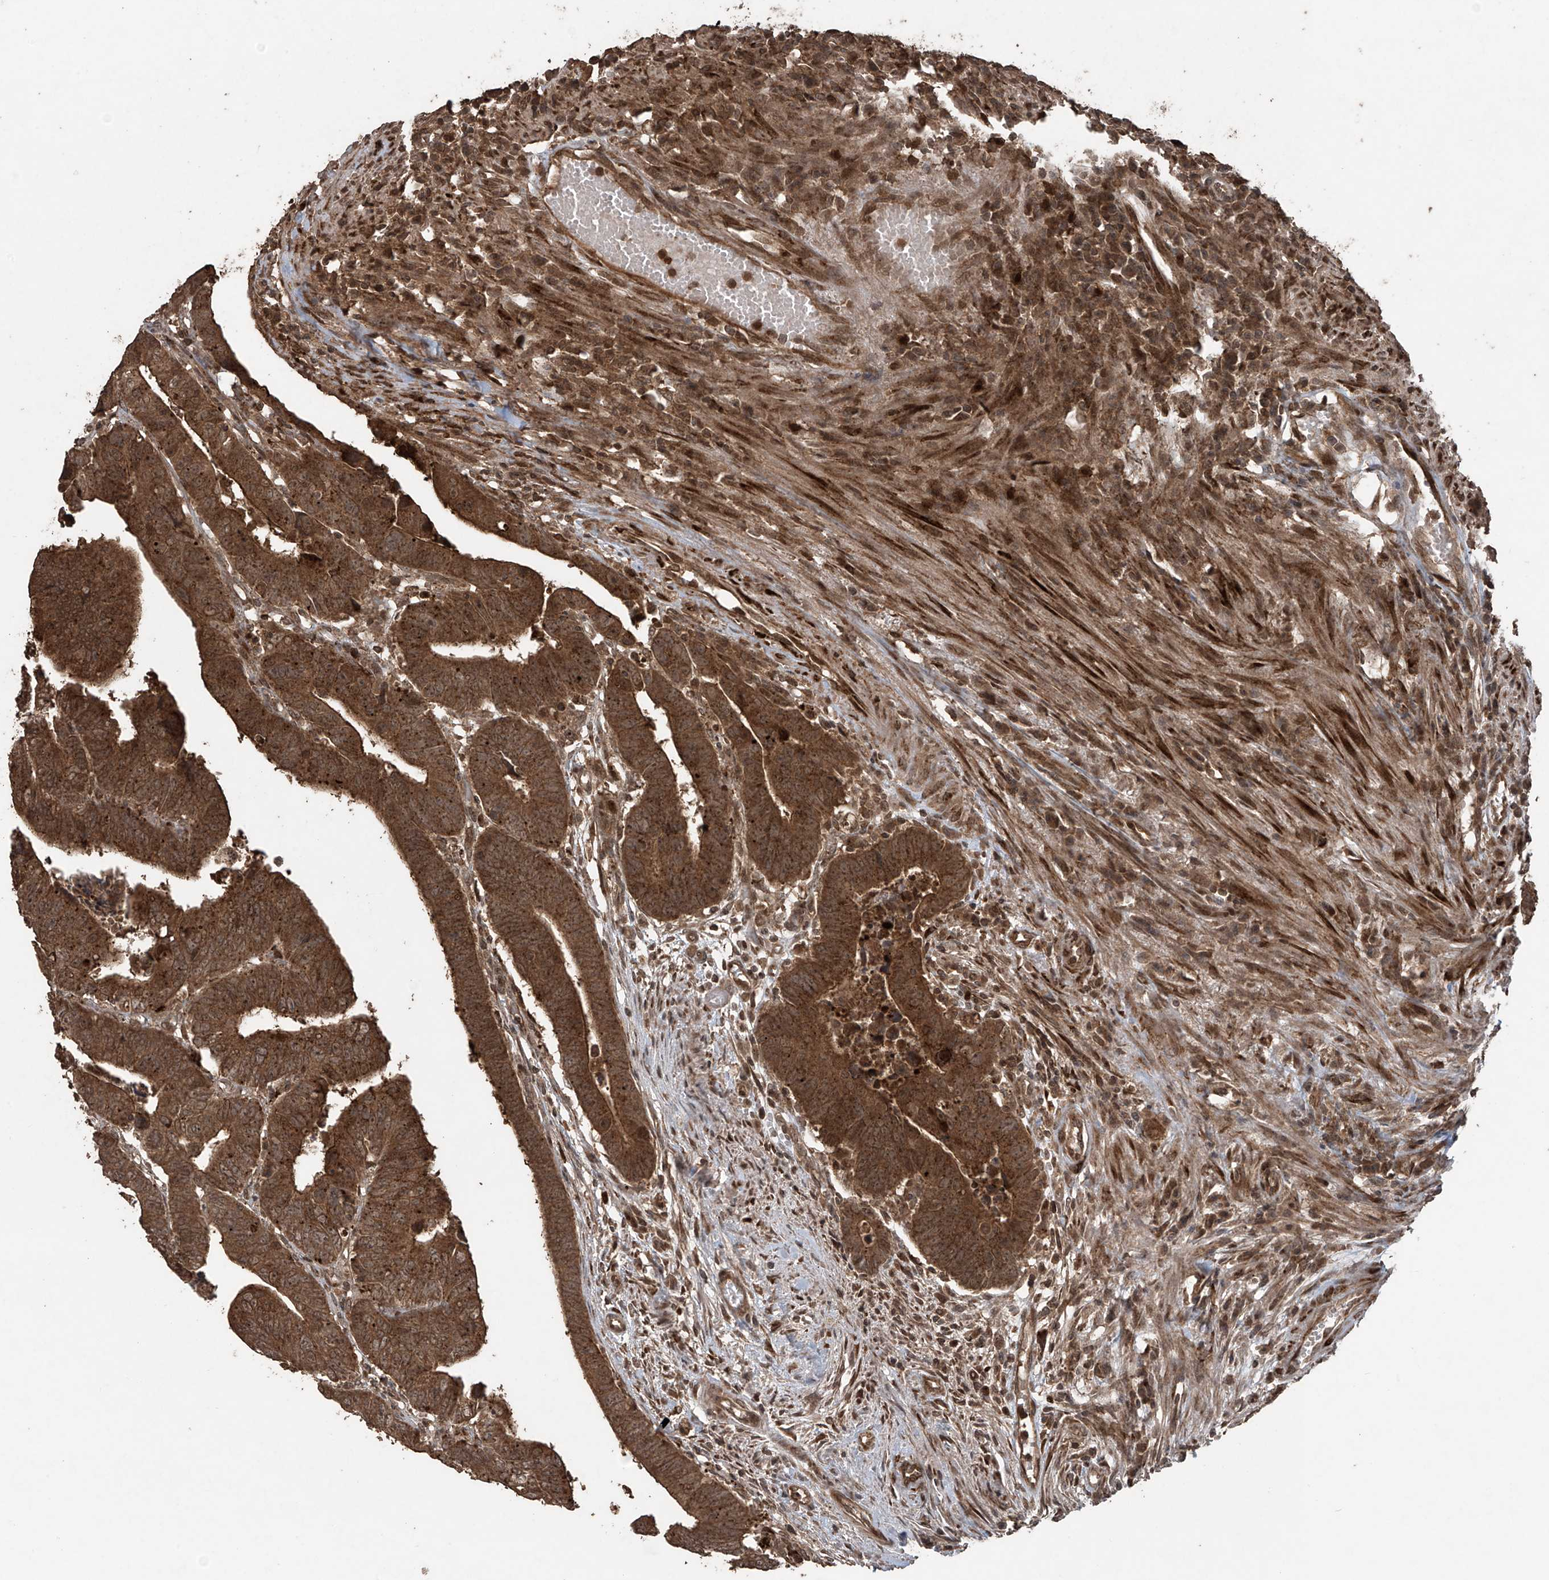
{"staining": {"intensity": "strong", "quantity": ">75%", "location": "cytoplasmic/membranous"}, "tissue": "colorectal cancer", "cell_type": "Tumor cells", "image_type": "cancer", "snomed": [{"axis": "morphology", "description": "Adenocarcinoma, NOS"}, {"axis": "topography", "description": "Rectum"}], "caption": "There is high levels of strong cytoplasmic/membranous positivity in tumor cells of colorectal adenocarcinoma, as demonstrated by immunohistochemical staining (brown color).", "gene": "PGPEP1", "patient": {"sex": "female", "age": 65}}